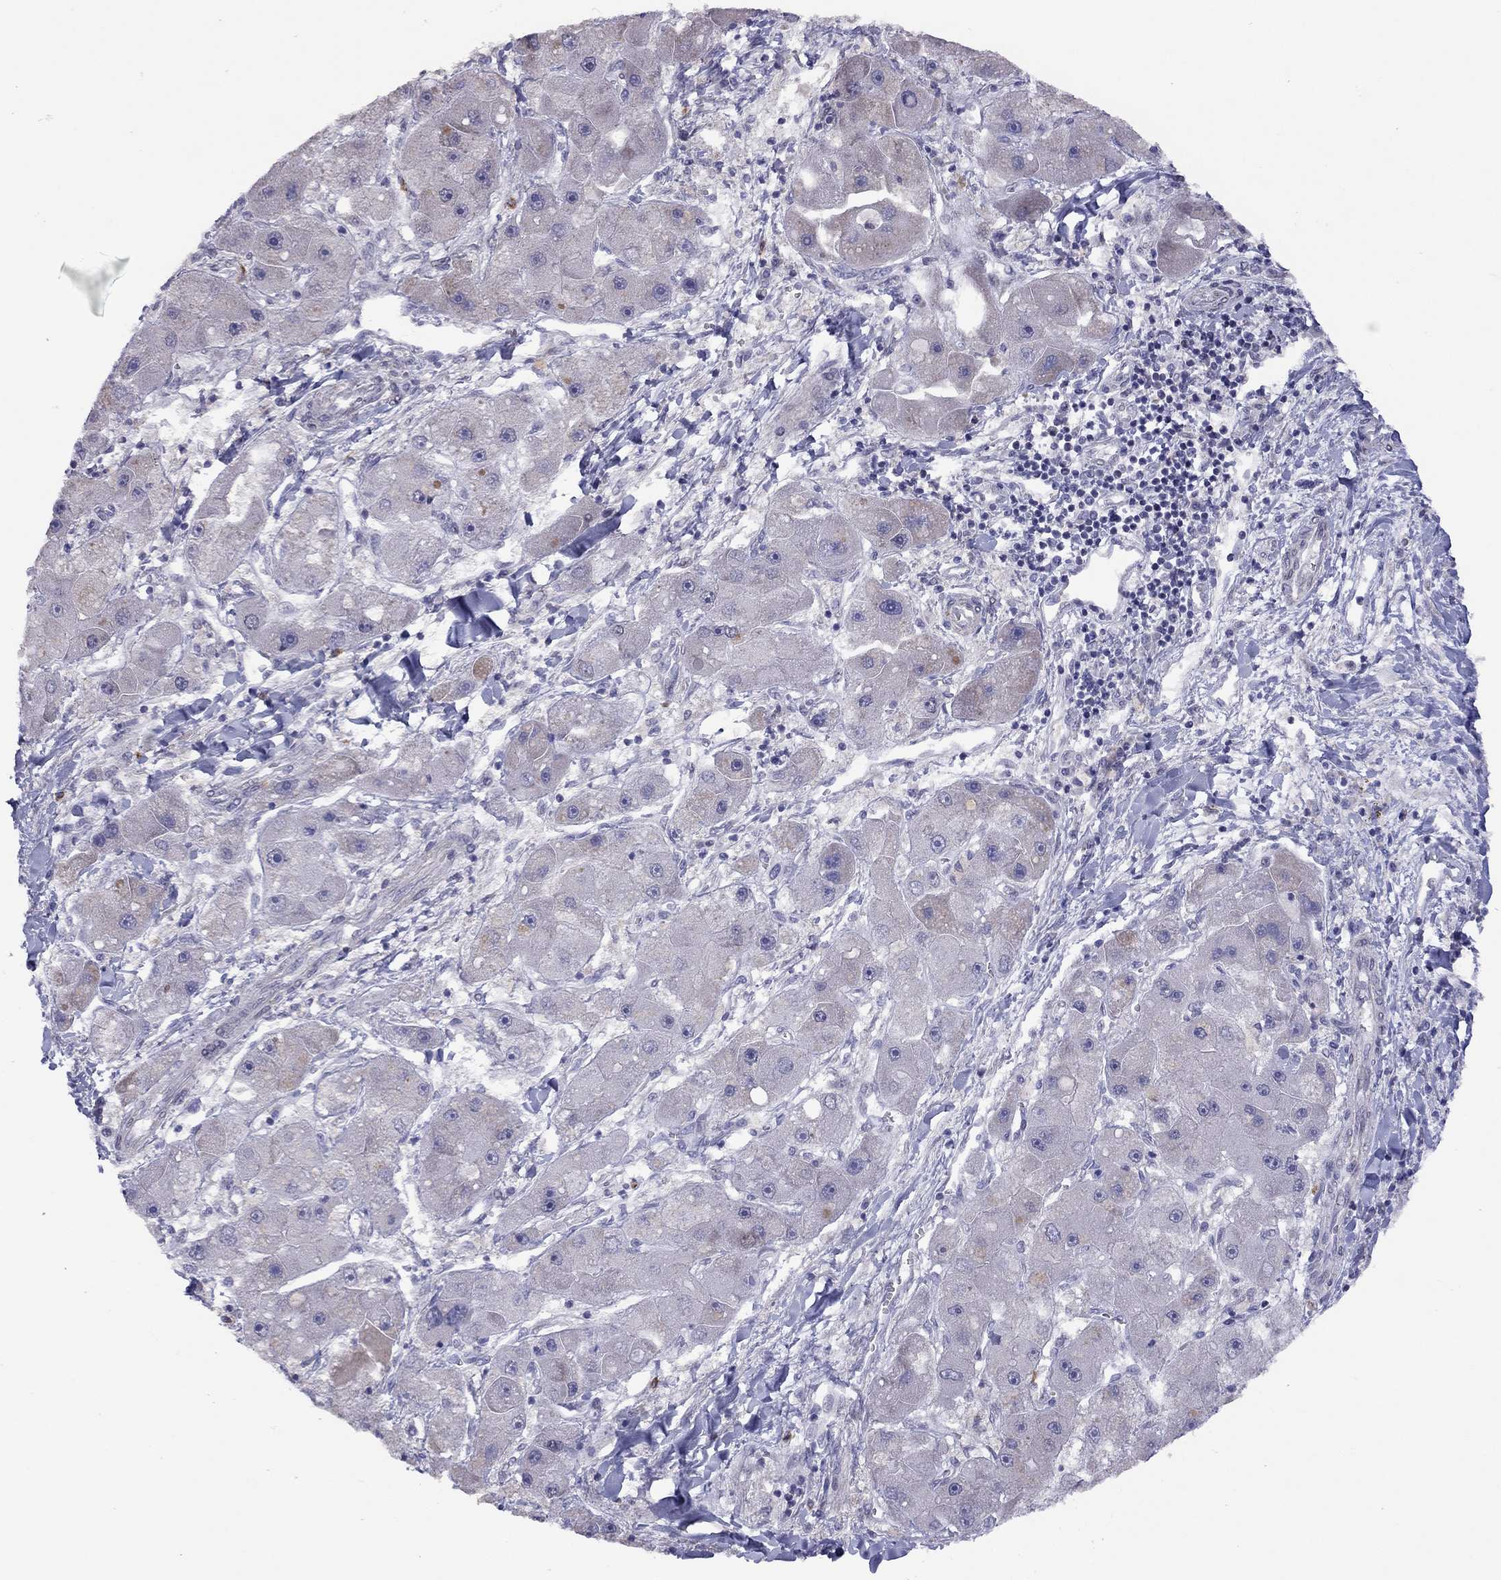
{"staining": {"intensity": "negative", "quantity": "none", "location": "none"}, "tissue": "liver cancer", "cell_type": "Tumor cells", "image_type": "cancer", "snomed": [{"axis": "morphology", "description": "Carcinoma, Hepatocellular, NOS"}, {"axis": "topography", "description": "Liver"}], "caption": "This is an immunohistochemistry (IHC) histopathology image of human liver cancer. There is no staining in tumor cells.", "gene": "SYTL2", "patient": {"sex": "male", "age": 24}}